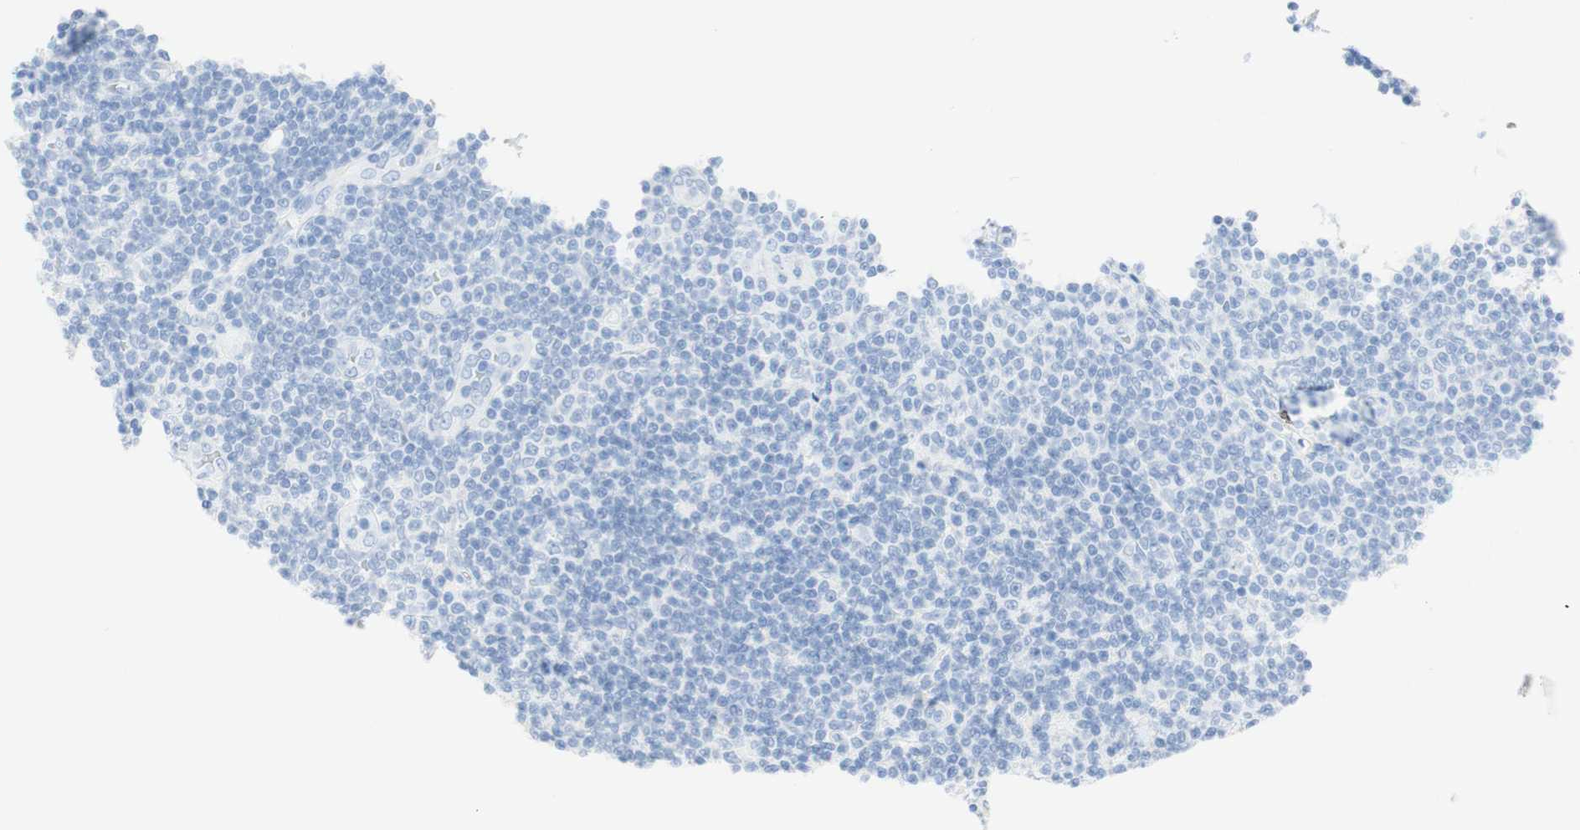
{"staining": {"intensity": "negative", "quantity": "none", "location": "none"}, "tissue": "lymphoma", "cell_type": "Tumor cells", "image_type": "cancer", "snomed": [{"axis": "morphology", "description": "Malignant lymphoma, non-Hodgkin's type, Low grade"}, {"axis": "topography", "description": "Lymph node"}], "caption": "Immunohistochemical staining of lymphoma shows no significant positivity in tumor cells.", "gene": "TPO", "patient": {"sex": "male", "age": 83}}